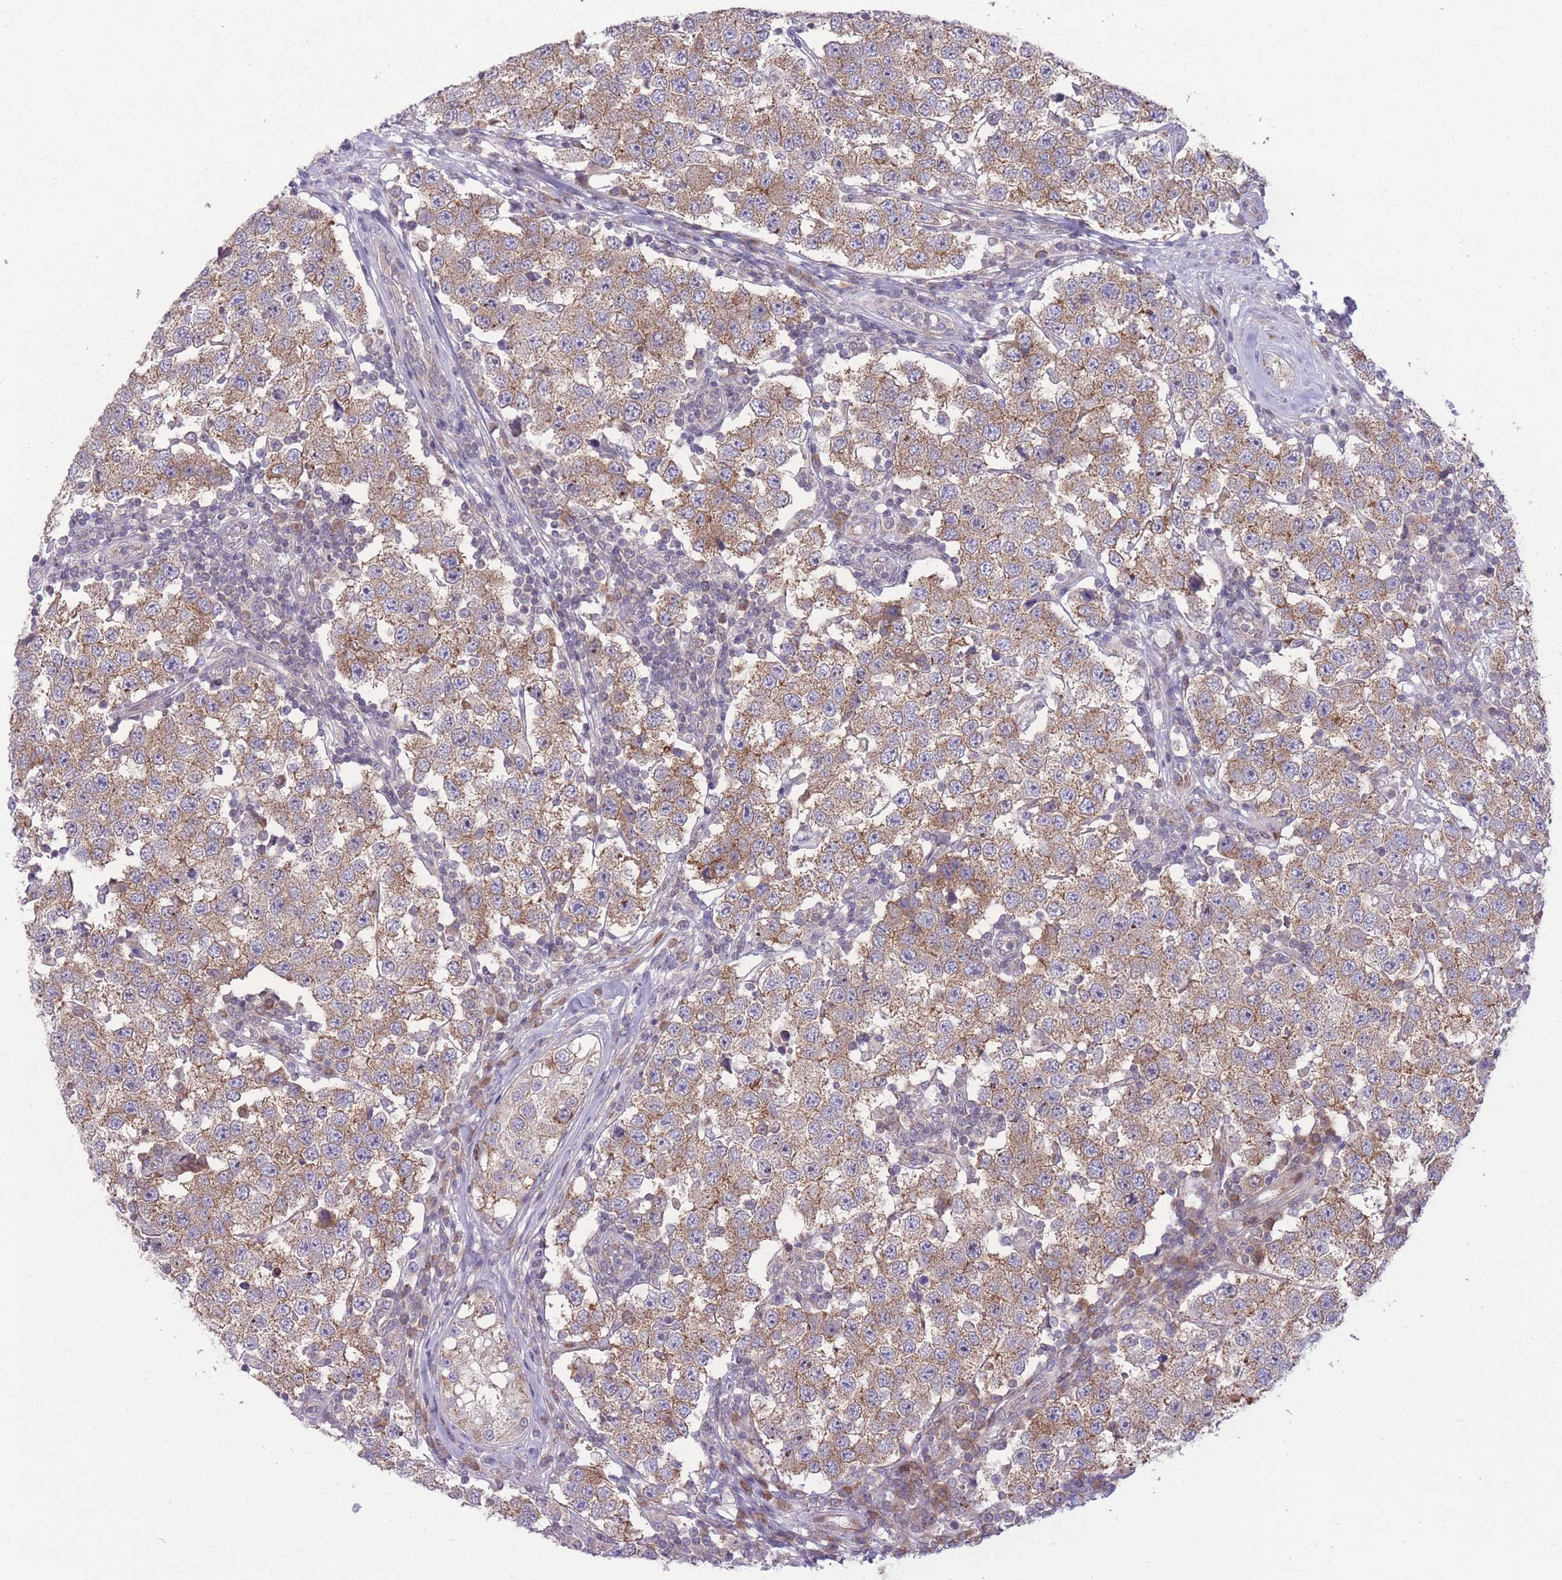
{"staining": {"intensity": "moderate", "quantity": ">75%", "location": "cytoplasmic/membranous"}, "tissue": "testis cancer", "cell_type": "Tumor cells", "image_type": "cancer", "snomed": [{"axis": "morphology", "description": "Seminoma, NOS"}, {"axis": "topography", "description": "Testis"}], "caption": "The image shows a brown stain indicating the presence of a protein in the cytoplasmic/membranous of tumor cells in seminoma (testis). (Stains: DAB in brown, nuclei in blue, Microscopy: brightfield microscopy at high magnification).", "gene": "RIC8A", "patient": {"sex": "male", "age": 34}}